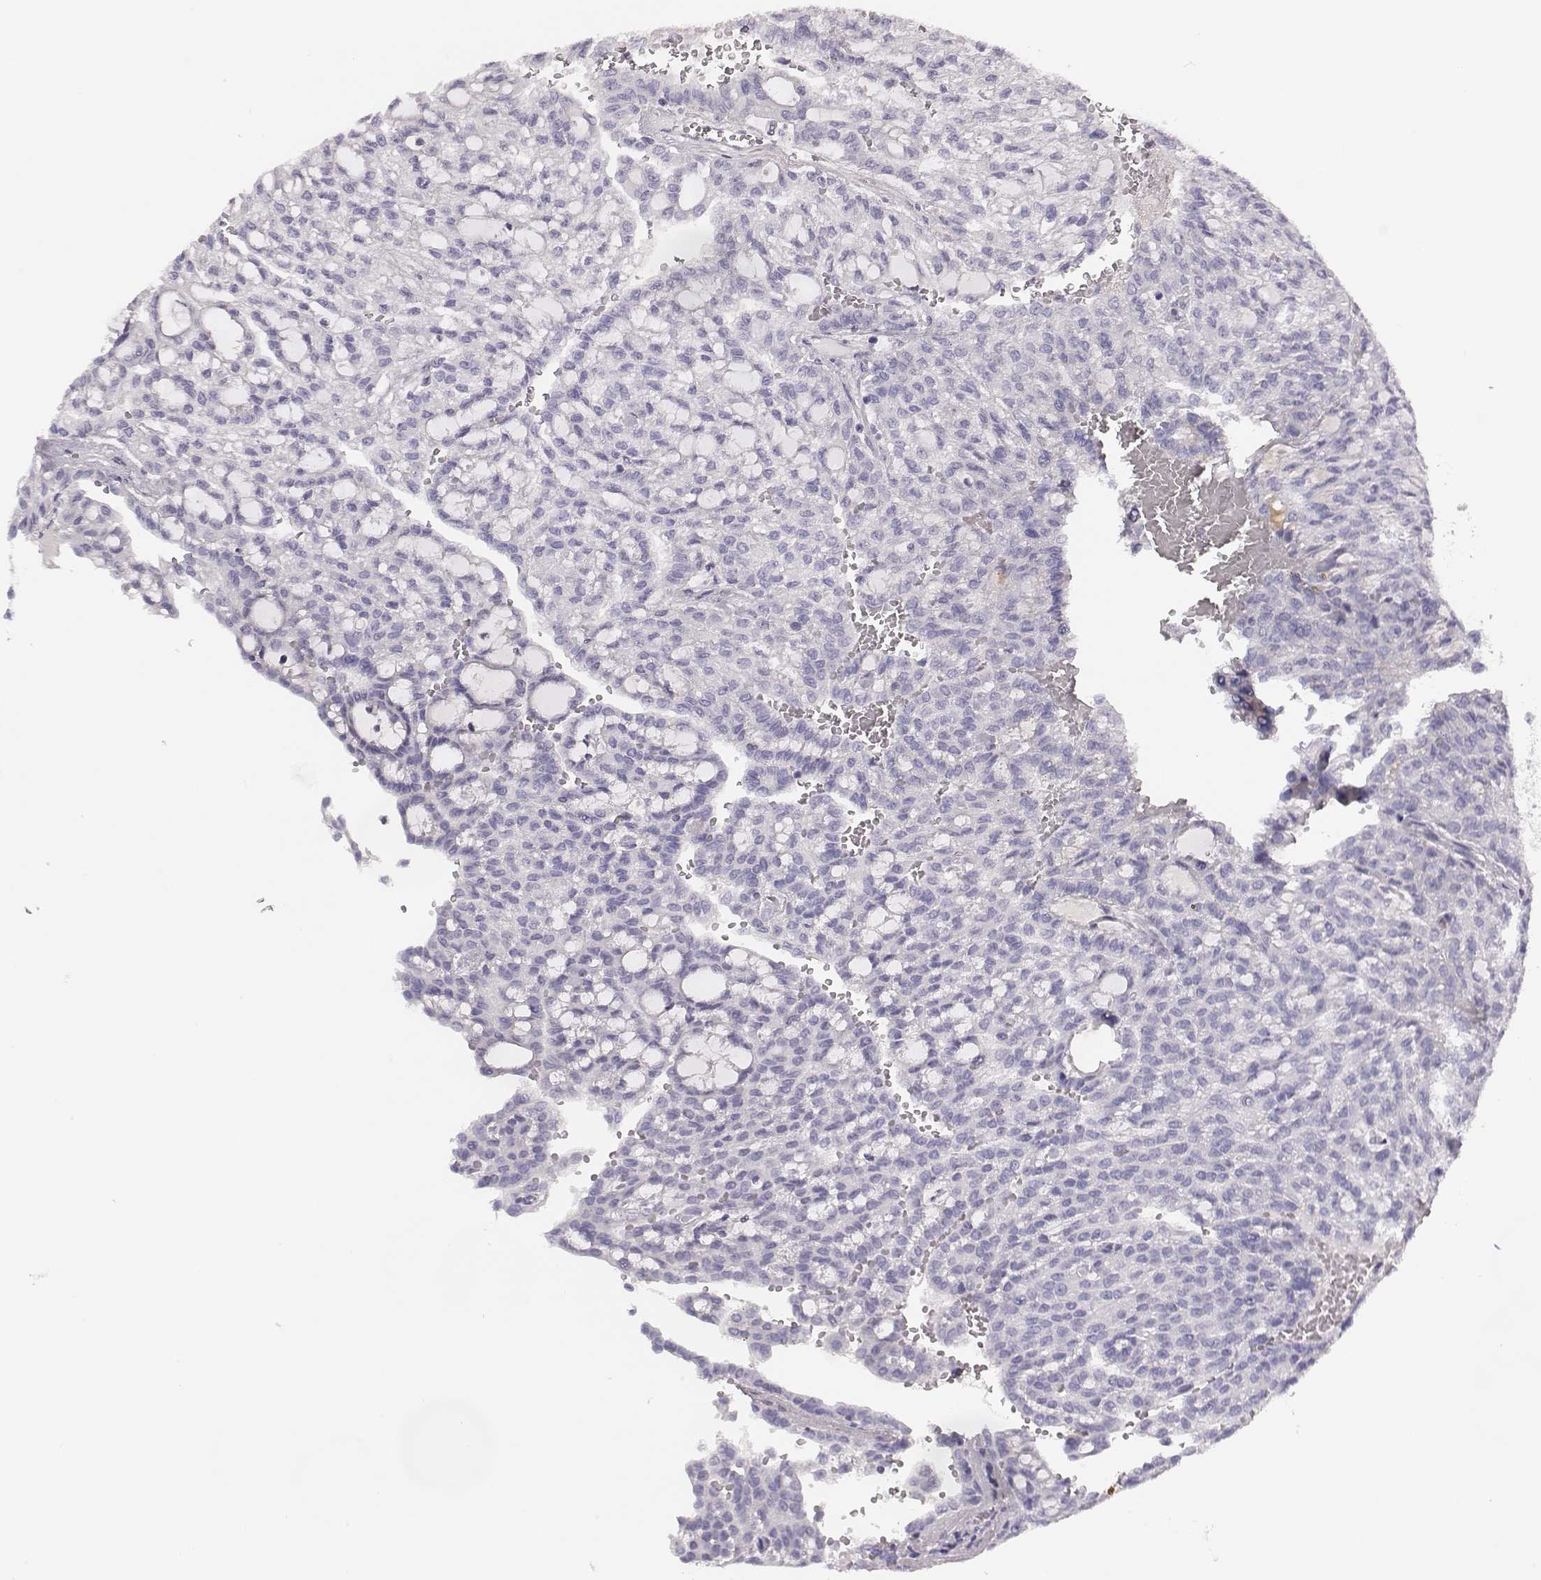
{"staining": {"intensity": "negative", "quantity": "none", "location": "none"}, "tissue": "renal cancer", "cell_type": "Tumor cells", "image_type": "cancer", "snomed": [{"axis": "morphology", "description": "Adenocarcinoma, NOS"}, {"axis": "topography", "description": "Kidney"}], "caption": "The image exhibits no significant staining in tumor cells of renal cancer (adenocarcinoma).", "gene": "ADAM7", "patient": {"sex": "male", "age": 63}}